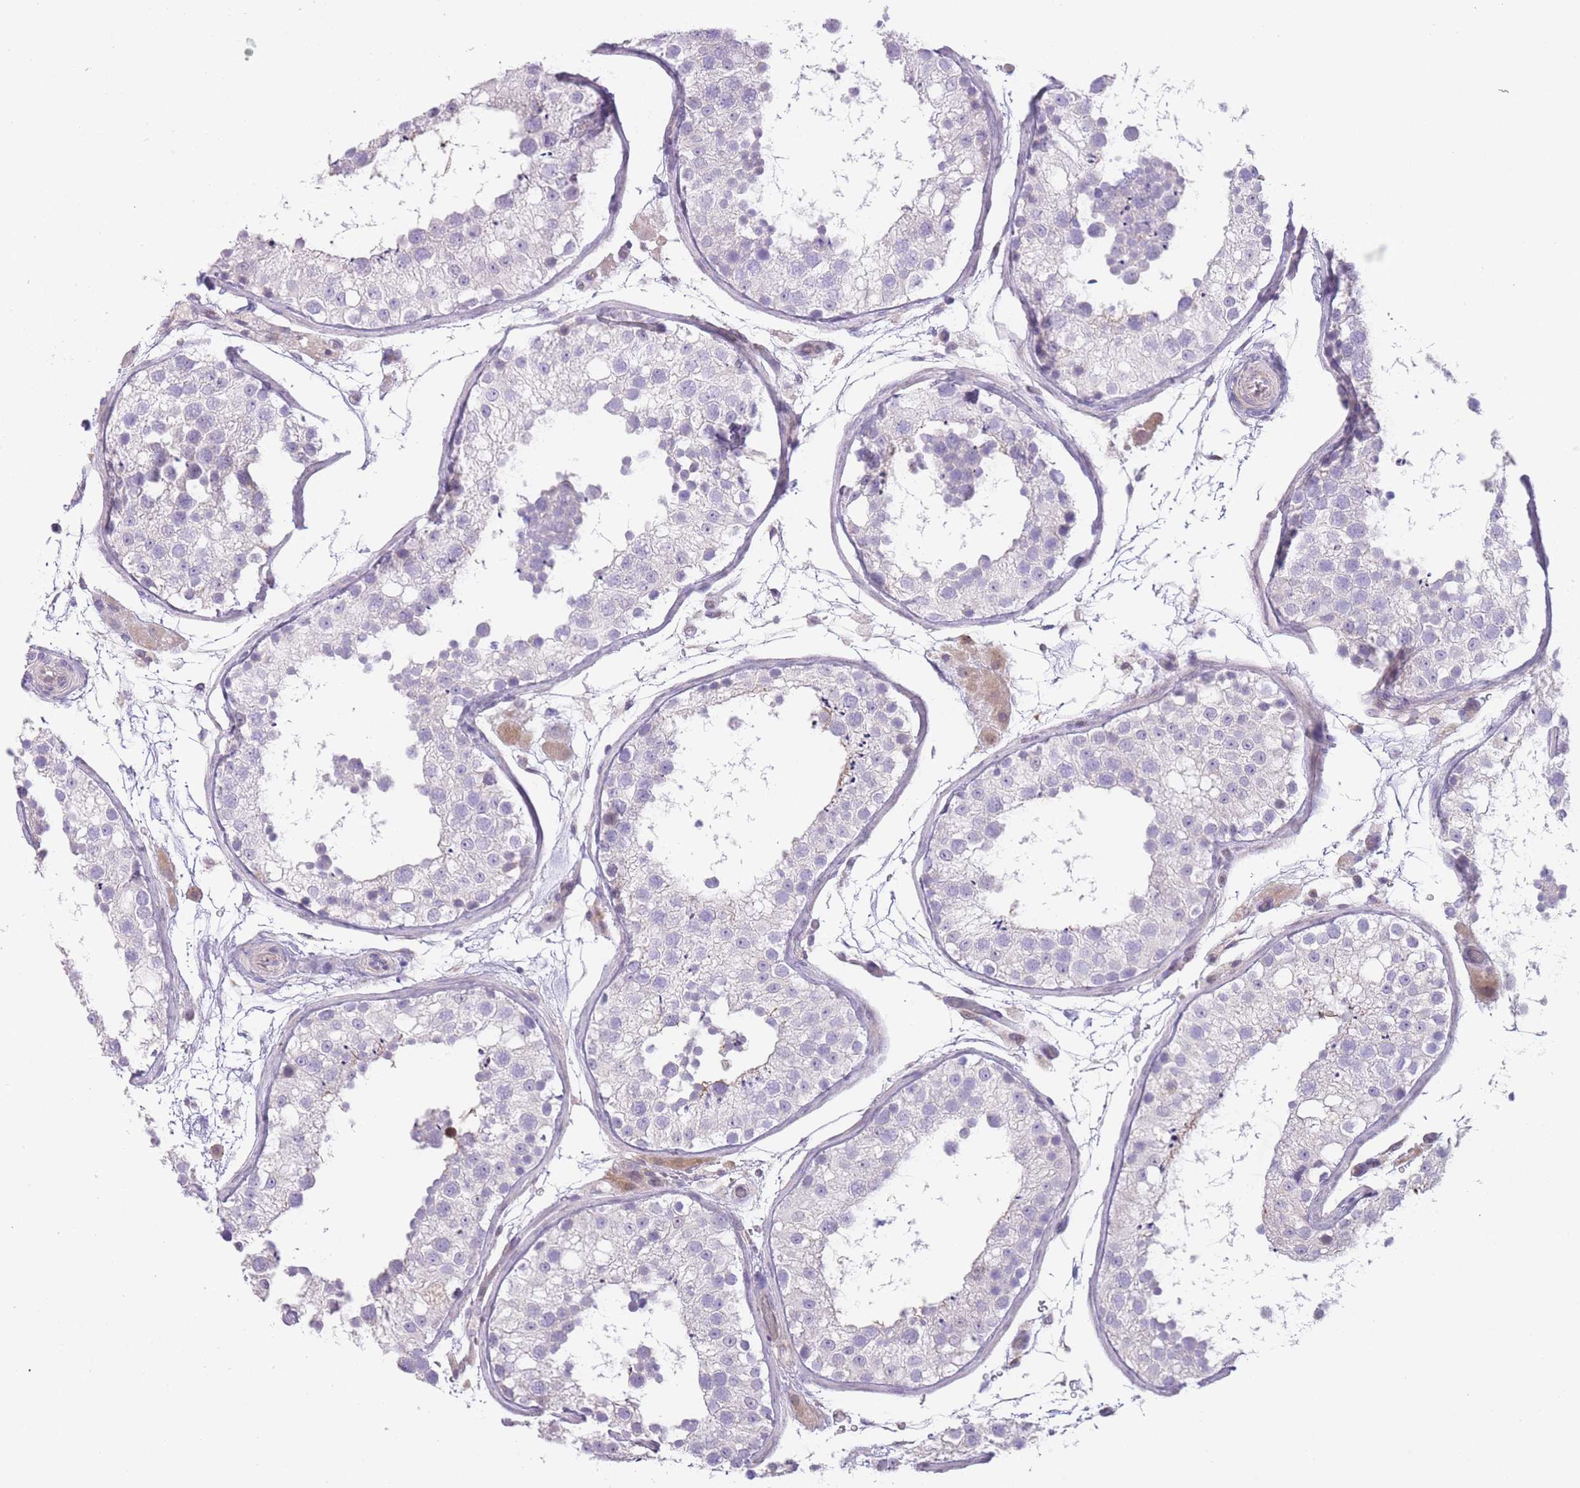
{"staining": {"intensity": "negative", "quantity": "none", "location": "none"}, "tissue": "testis", "cell_type": "Cells in seminiferous ducts", "image_type": "normal", "snomed": [{"axis": "morphology", "description": "Normal tissue, NOS"}, {"axis": "topography", "description": "Testis"}], "caption": "Immunohistochemistry micrograph of unremarkable testis: human testis stained with DAB (3,3'-diaminobenzidine) demonstrates no significant protein positivity in cells in seminiferous ducts.", "gene": "IMPG1", "patient": {"sex": "male", "age": 26}}